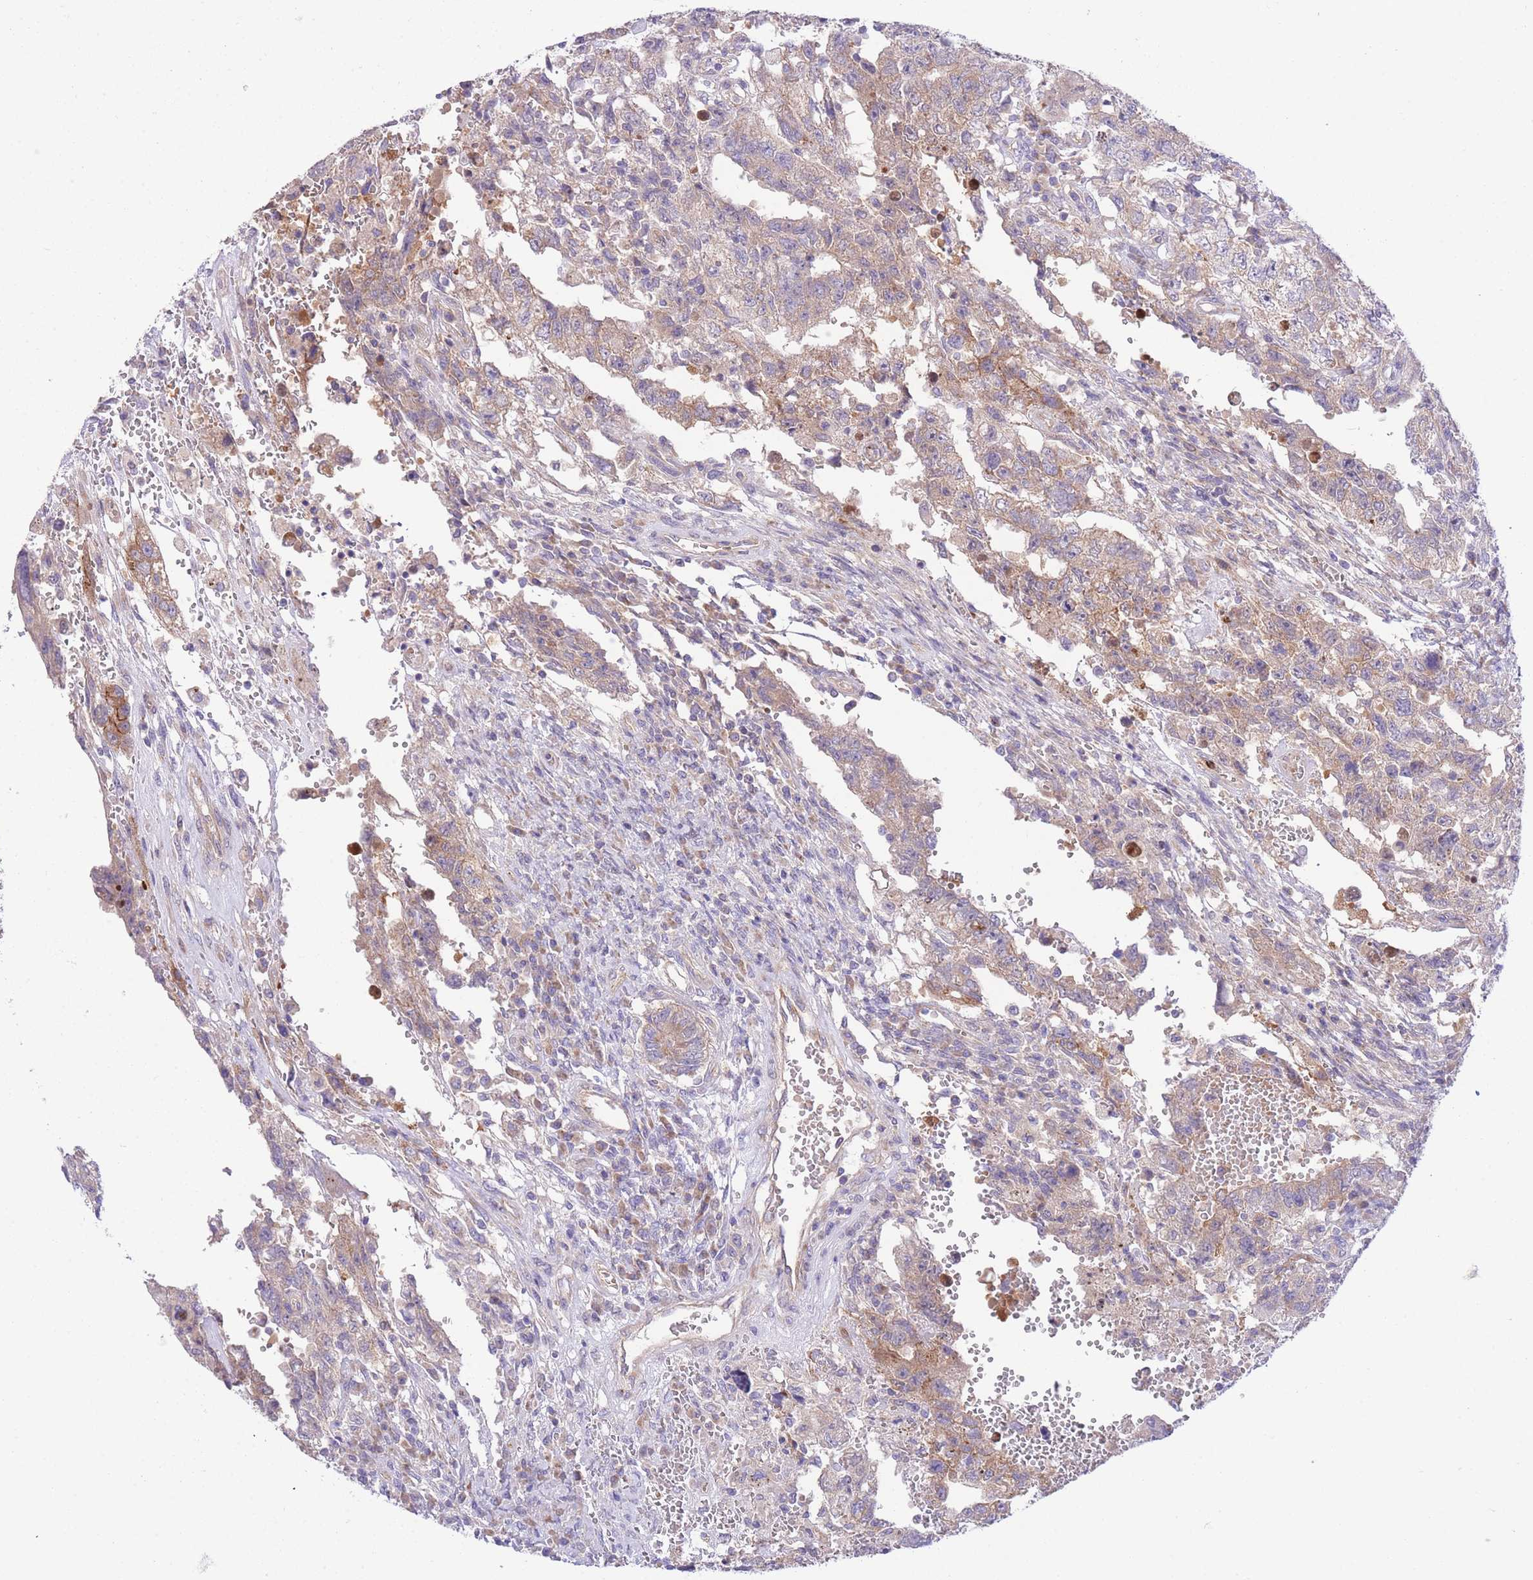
{"staining": {"intensity": "weak", "quantity": "25%-75%", "location": "cytoplasmic/membranous"}, "tissue": "testis cancer", "cell_type": "Tumor cells", "image_type": "cancer", "snomed": [{"axis": "morphology", "description": "Carcinoma, Embryonal, NOS"}, {"axis": "topography", "description": "Testis"}], "caption": "IHC photomicrograph of neoplastic tissue: human embryonal carcinoma (testis) stained using IHC displays low levels of weak protein expression localized specifically in the cytoplasmic/membranous of tumor cells, appearing as a cytoplasmic/membranous brown color.", "gene": "CHAC1", "patient": {"sex": "male", "age": 26}}